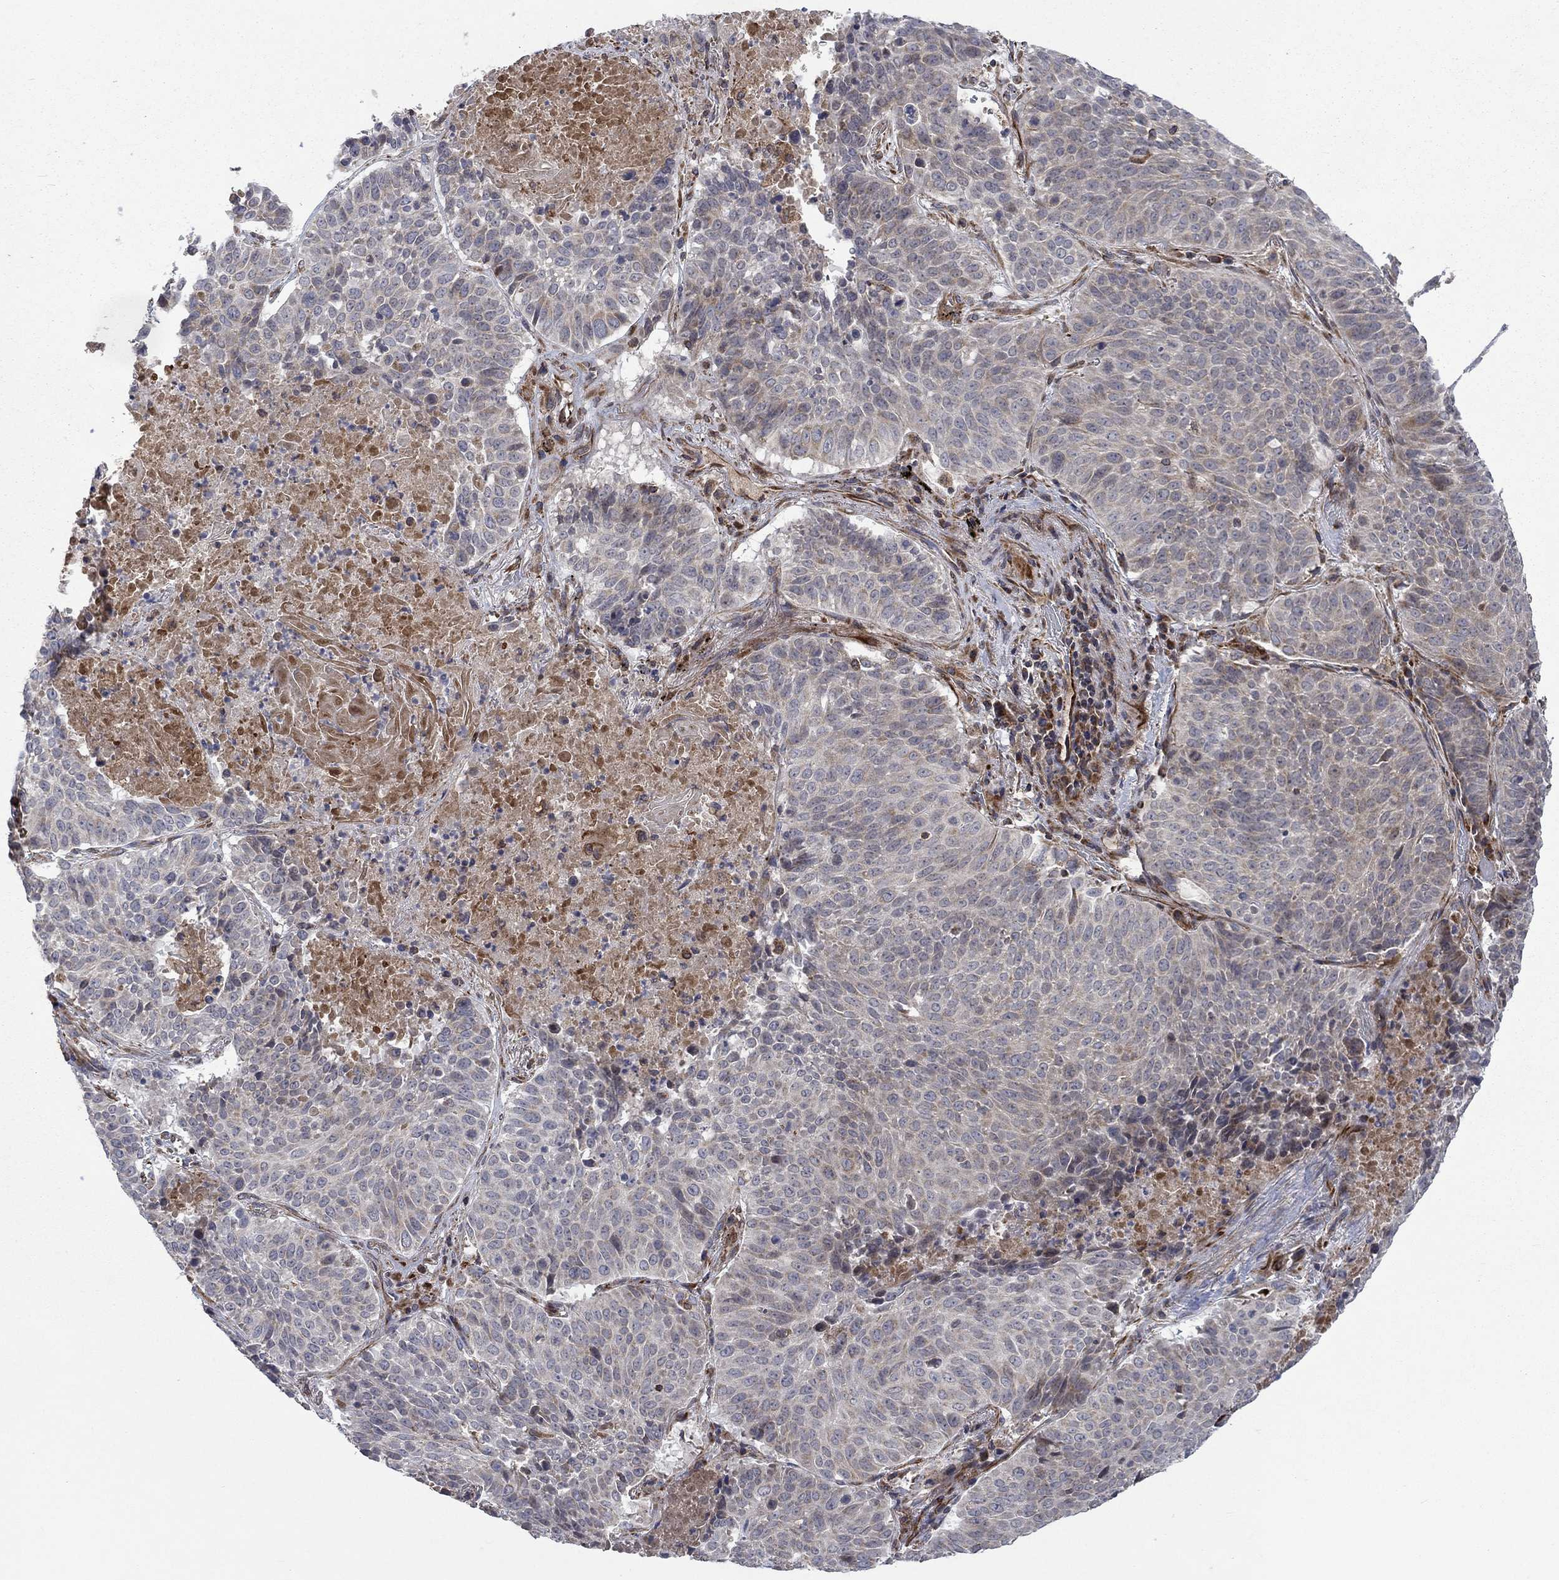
{"staining": {"intensity": "weak", "quantity": "<25%", "location": "cytoplasmic/membranous"}, "tissue": "lung cancer", "cell_type": "Tumor cells", "image_type": "cancer", "snomed": [{"axis": "morphology", "description": "Squamous cell carcinoma, NOS"}, {"axis": "topography", "description": "Lung"}], "caption": "There is no significant staining in tumor cells of lung cancer (squamous cell carcinoma).", "gene": "NDUFC1", "patient": {"sex": "male", "age": 64}}